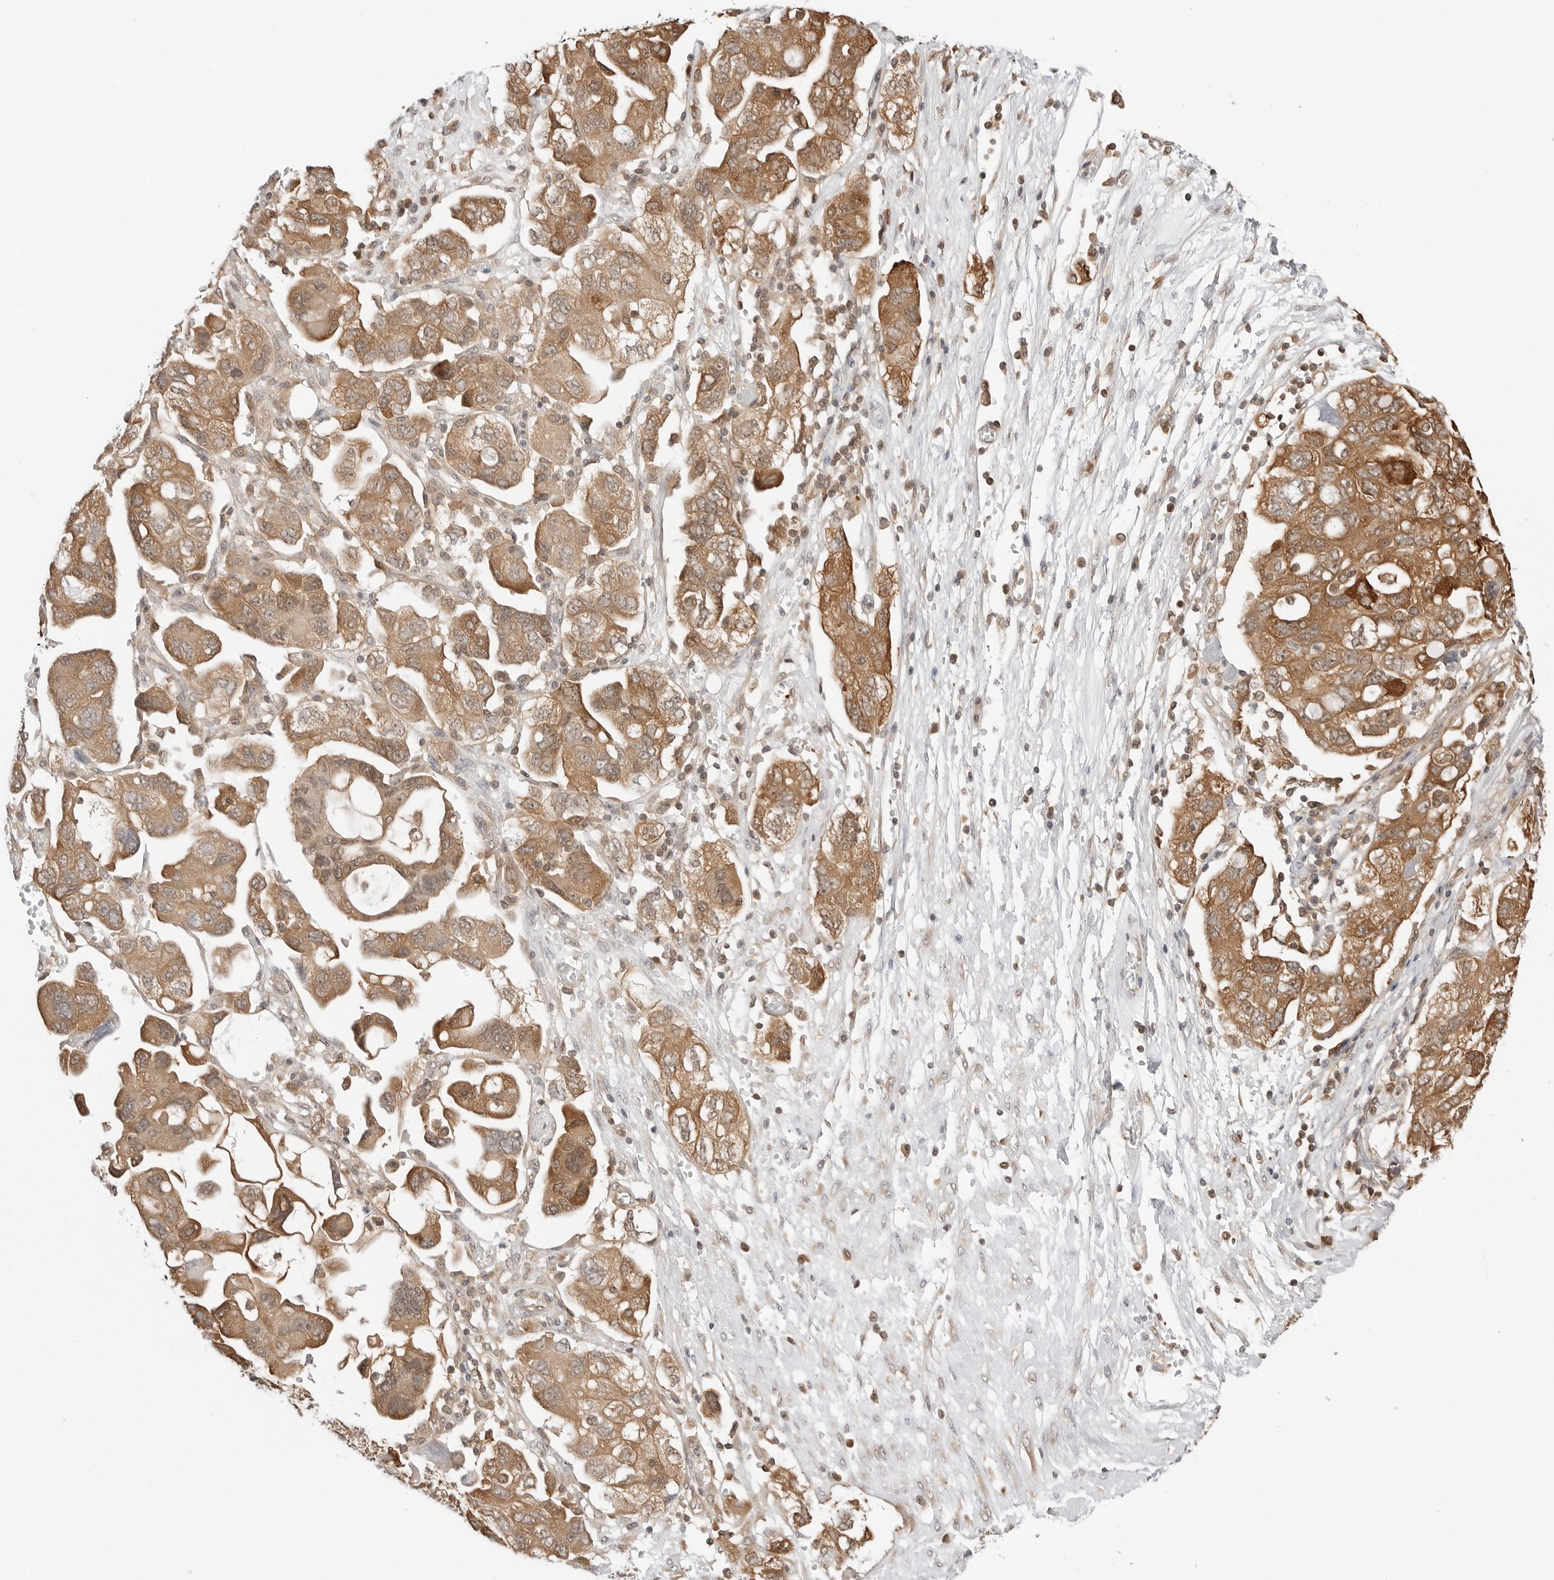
{"staining": {"intensity": "moderate", "quantity": ">75%", "location": "cytoplasmic/membranous"}, "tissue": "ovarian cancer", "cell_type": "Tumor cells", "image_type": "cancer", "snomed": [{"axis": "morphology", "description": "Carcinoma, NOS"}, {"axis": "morphology", "description": "Cystadenocarcinoma, serous, NOS"}, {"axis": "topography", "description": "Ovary"}], "caption": "The immunohistochemical stain shows moderate cytoplasmic/membranous expression in tumor cells of ovarian cancer tissue.", "gene": "NUDC", "patient": {"sex": "female", "age": 69}}